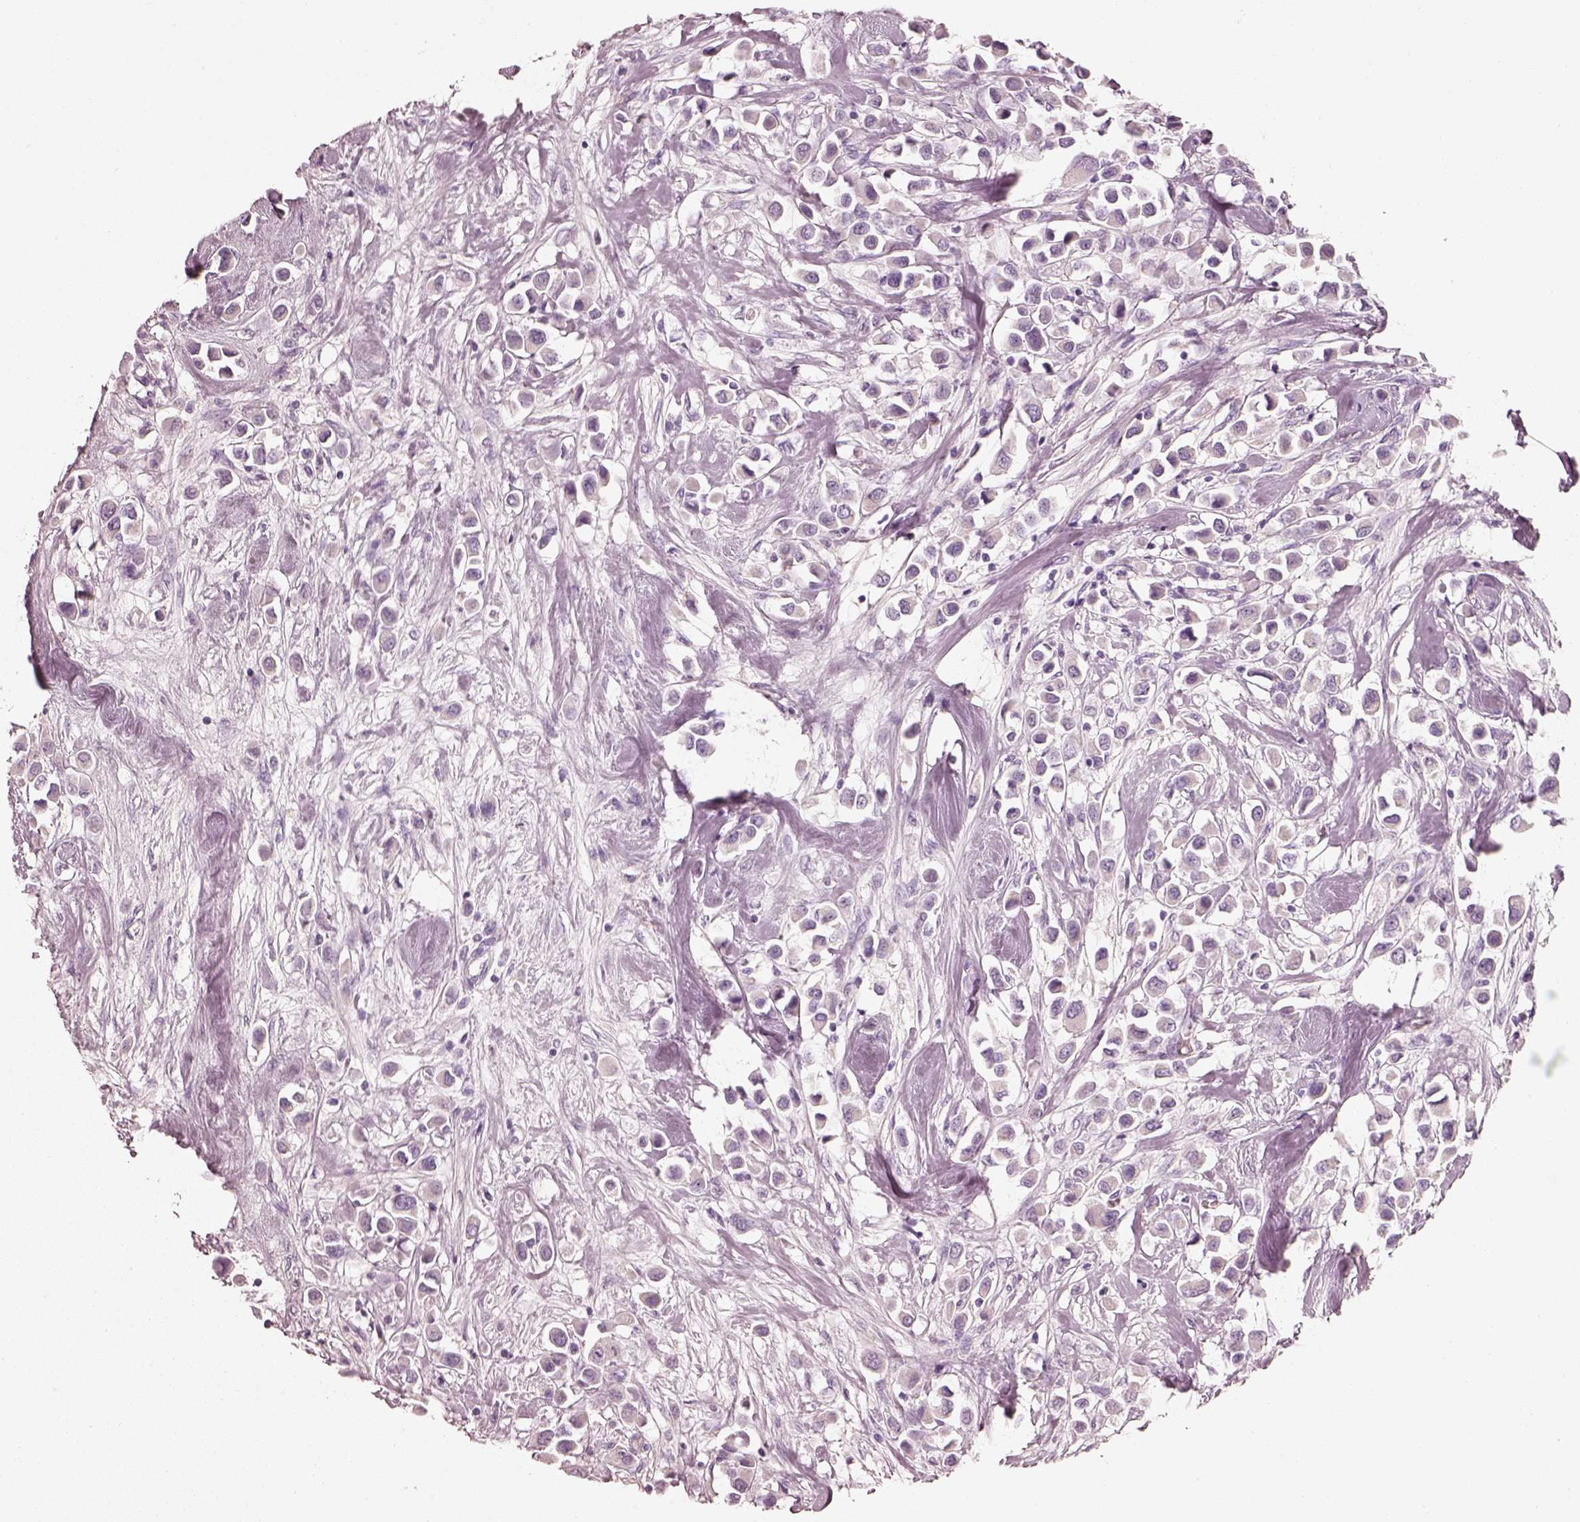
{"staining": {"intensity": "negative", "quantity": "none", "location": "none"}, "tissue": "breast cancer", "cell_type": "Tumor cells", "image_type": "cancer", "snomed": [{"axis": "morphology", "description": "Duct carcinoma"}, {"axis": "topography", "description": "Breast"}], "caption": "High magnification brightfield microscopy of breast cancer stained with DAB (brown) and counterstained with hematoxylin (blue): tumor cells show no significant positivity.", "gene": "PNOC", "patient": {"sex": "female", "age": 61}}